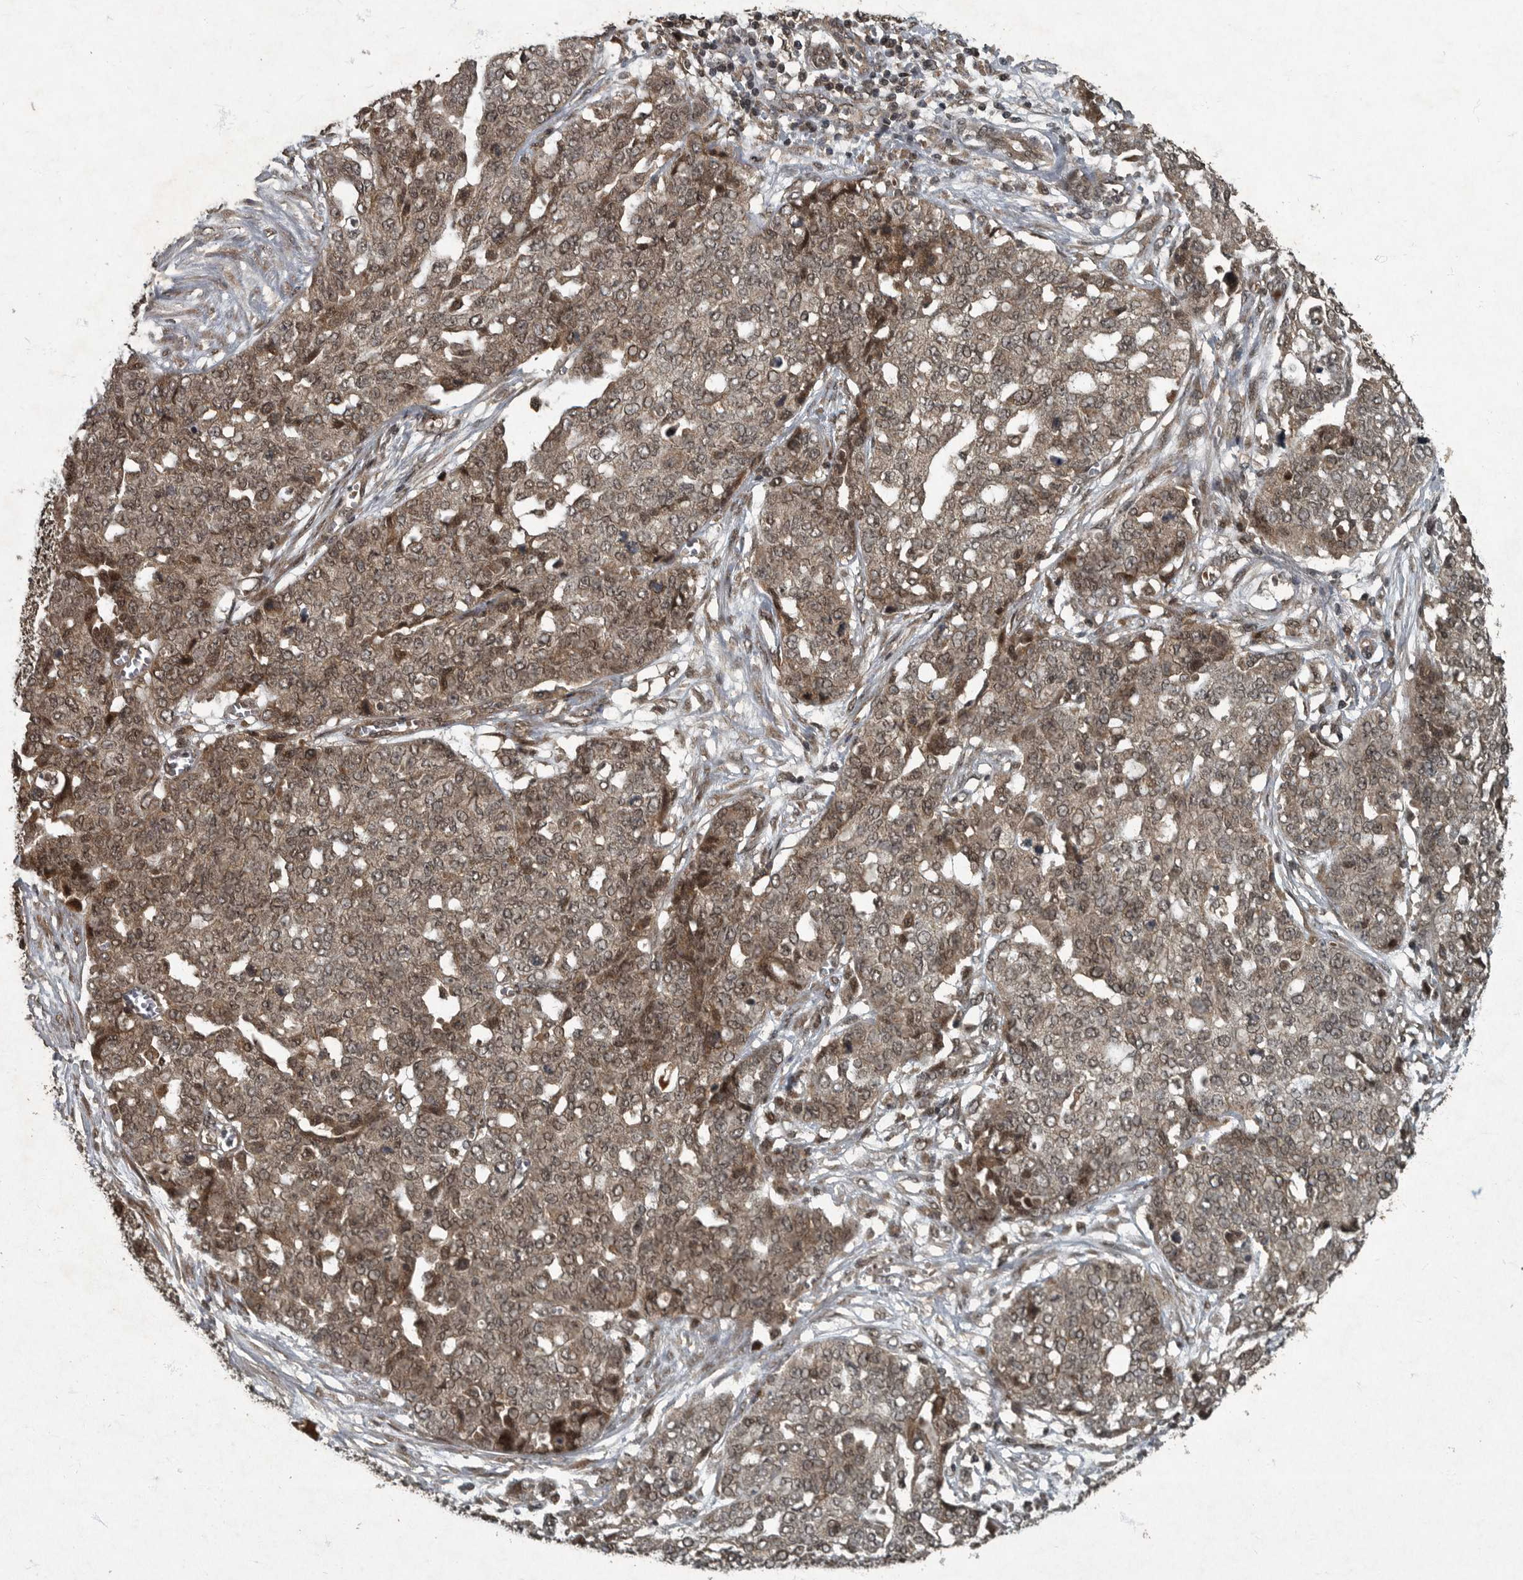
{"staining": {"intensity": "moderate", "quantity": ">75%", "location": "cytoplasmic/membranous,nuclear"}, "tissue": "ovarian cancer", "cell_type": "Tumor cells", "image_type": "cancer", "snomed": [{"axis": "morphology", "description": "Cystadenocarcinoma, serous, NOS"}, {"axis": "topography", "description": "Soft tissue"}, {"axis": "topography", "description": "Ovary"}], "caption": "Brown immunohistochemical staining in human ovarian cancer exhibits moderate cytoplasmic/membranous and nuclear staining in about >75% of tumor cells. The staining was performed using DAB to visualize the protein expression in brown, while the nuclei were stained in blue with hematoxylin (Magnification: 20x).", "gene": "FOXO1", "patient": {"sex": "female", "age": 57}}